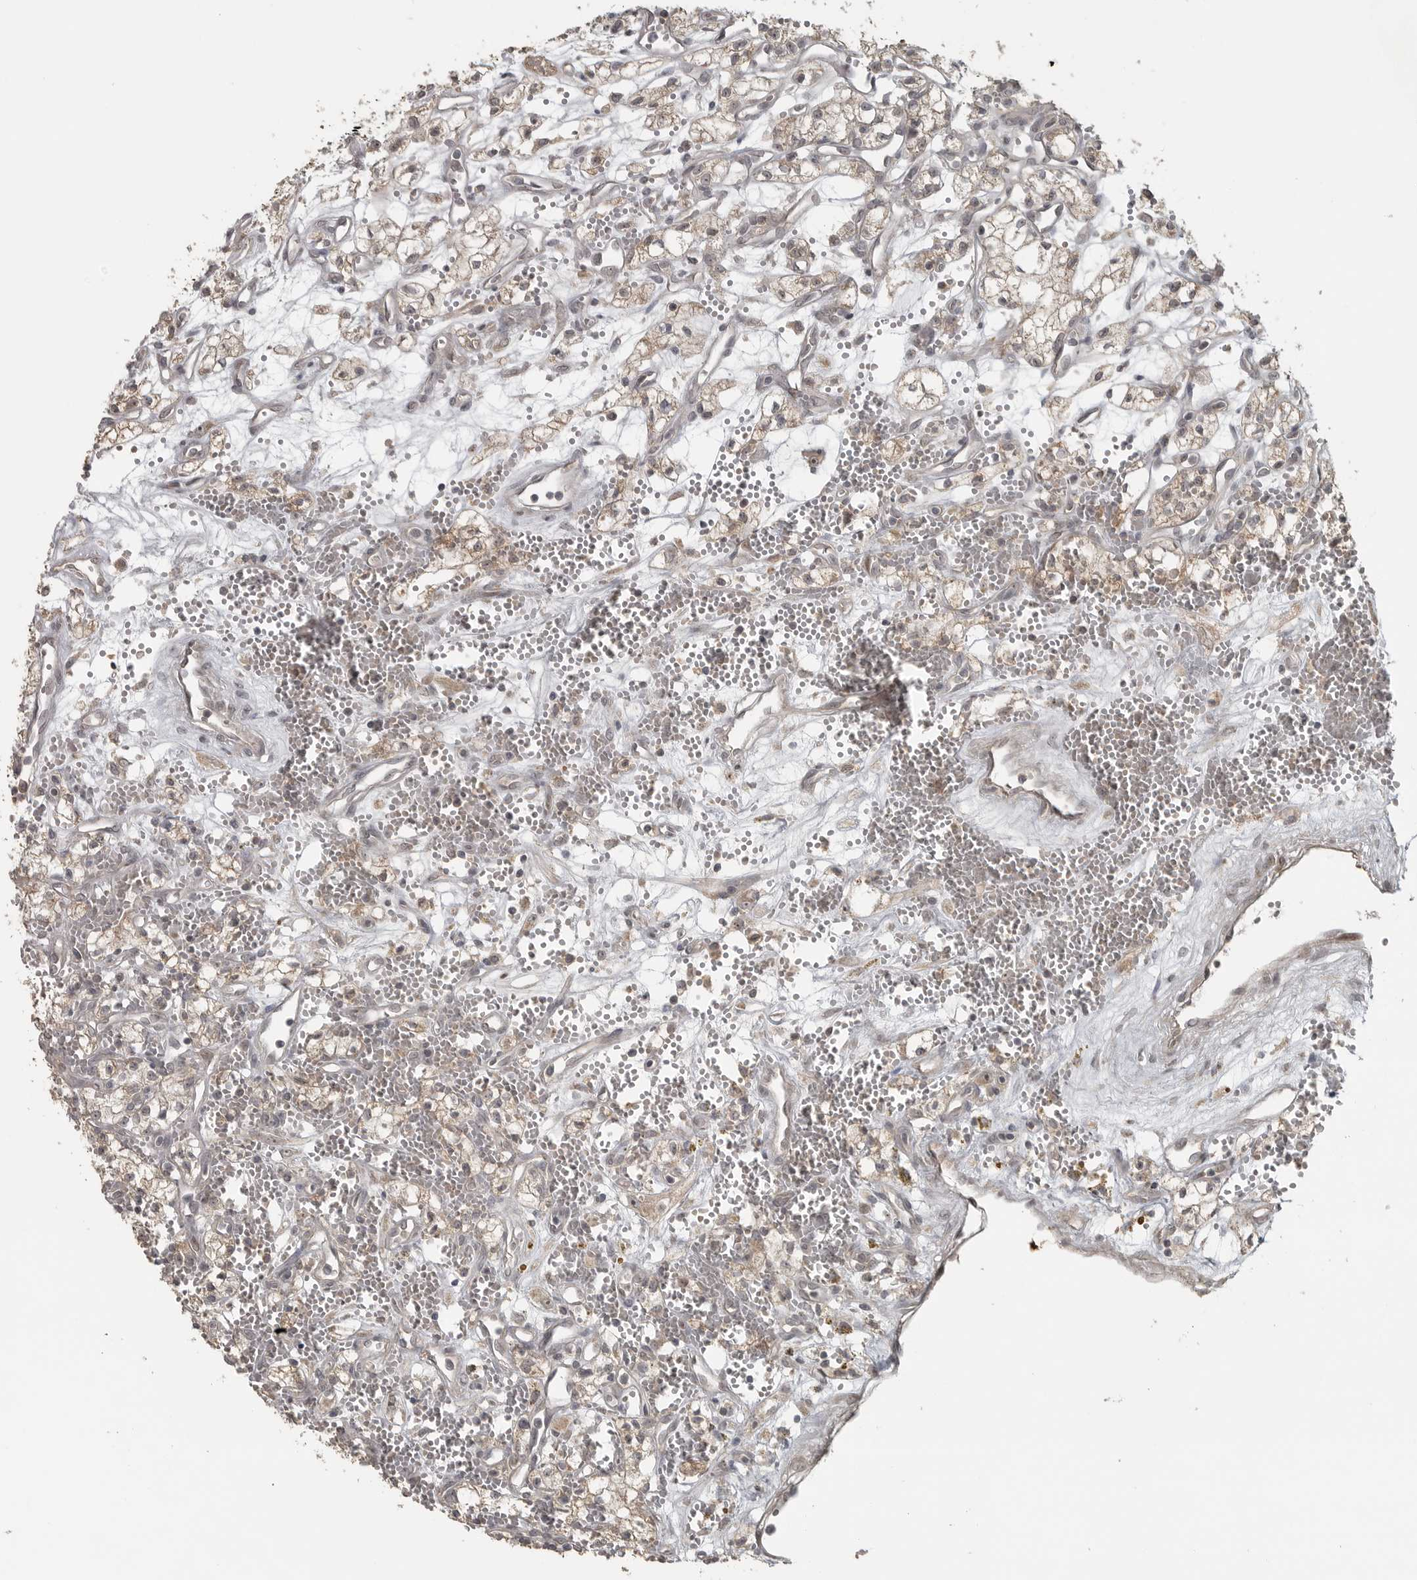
{"staining": {"intensity": "negative", "quantity": "none", "location": "none"}, "tissue": "renal cancer", "cell_type": "Tumor cells", "image_type": "cancer", "snomed": [{"axis": "morphology", "description": "Adenocarcinoma, NOS"}, {"axis": "topography", "description": "Kidney"}], "caption": "The IHC image has no significant positivity in tumor cells of adenocarcinoma (renal) tissue. The staining is performed using DAB brown chromogen with nuclei counter-stained in using hematoxylin.", "gene": "LLGL1", "patient": {"sex": "male", "age": 59}}